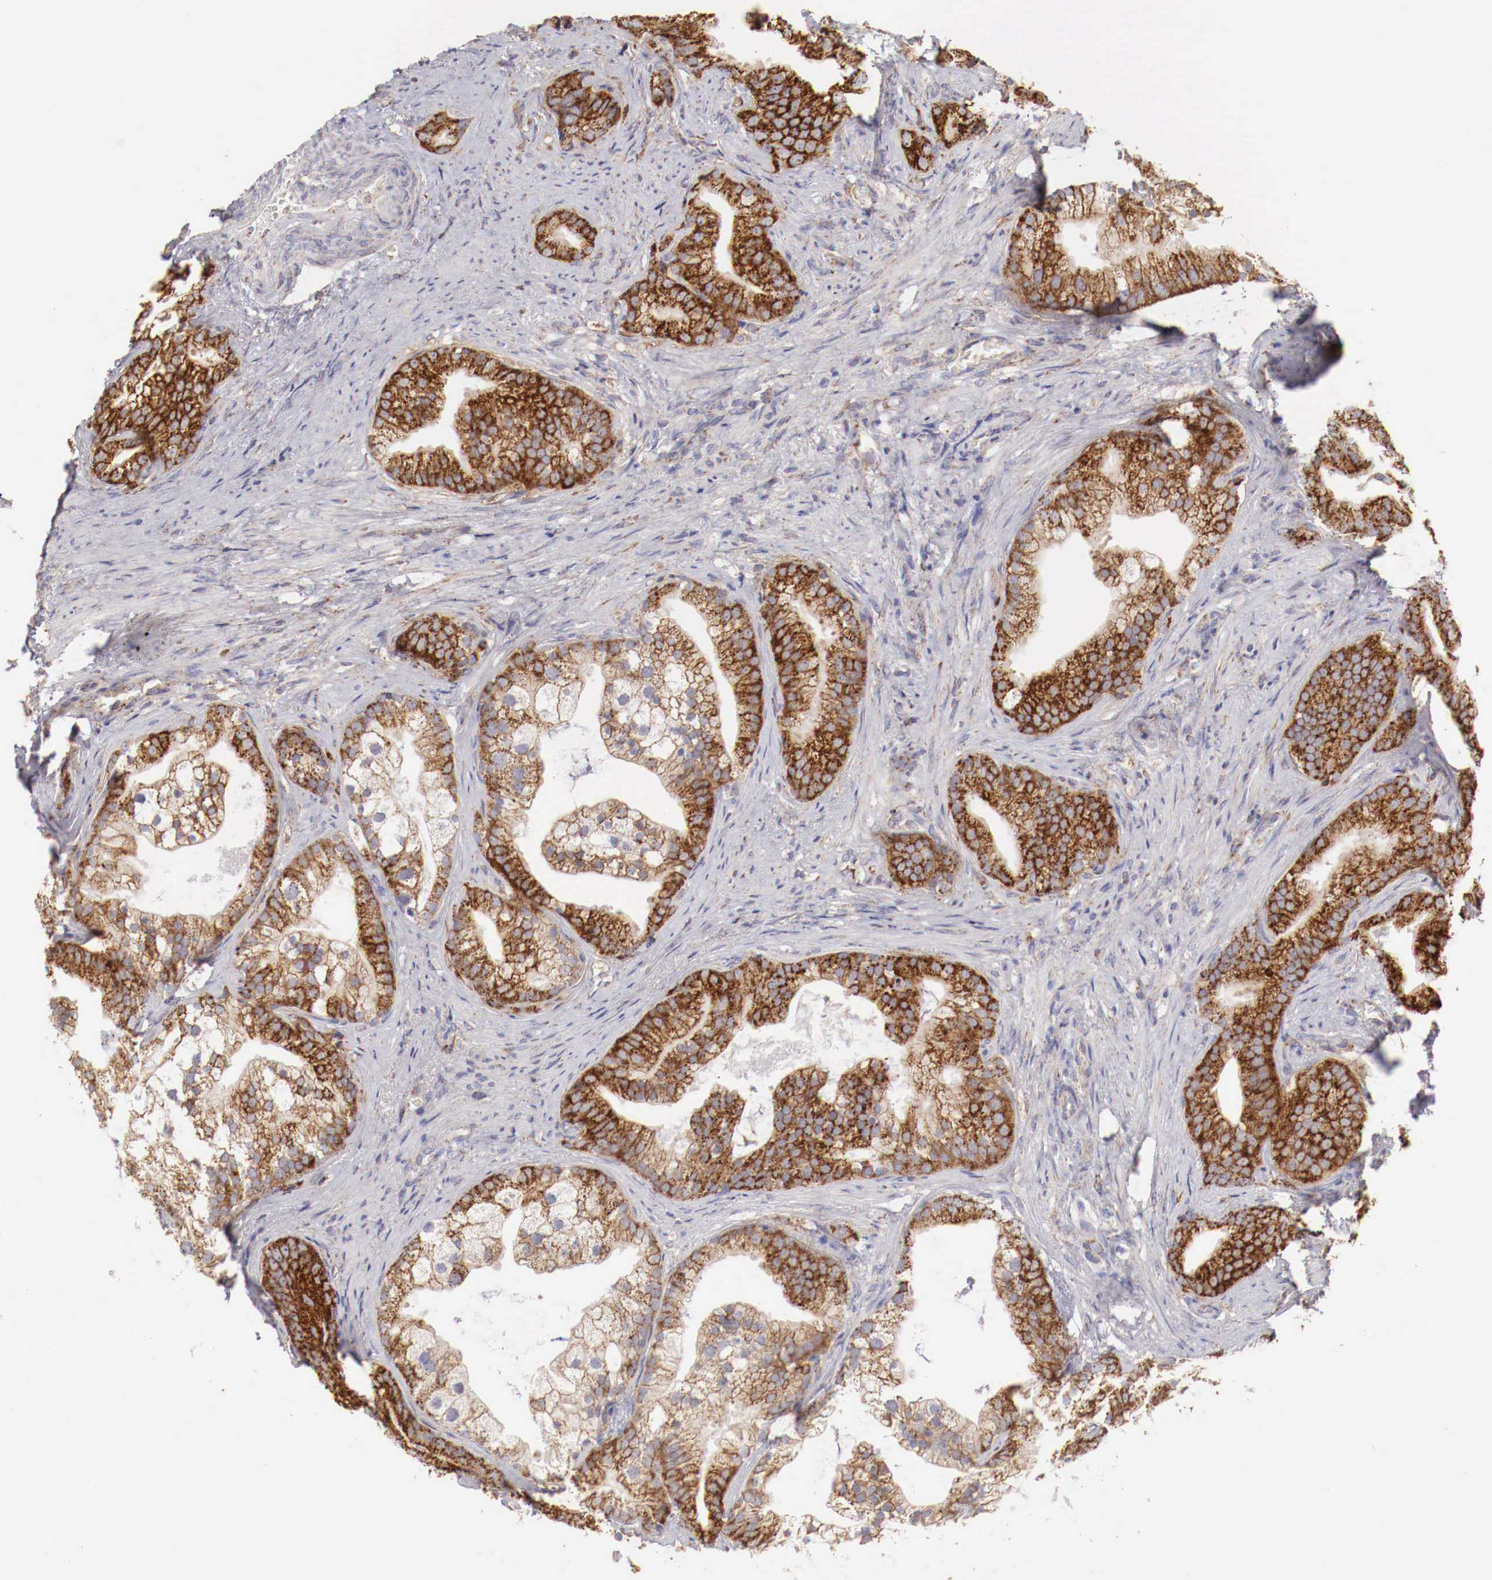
{"staining": {"intensity": "strong", "quantity": ">75%", "location": "cytoplasmic/membranous"}, "tissue": "prostate cancer", "cell_type": "Tumor cells", "image_type": "cancer", "snomed": [{"axis": "morphology", "description": "Adenocarcinoma, Low grade"}, {"axis": "topography", "description": "Prostate"}], "caption": "Immunohistochemistry (IHC) (DAB (3,3'-diaminobenzidine)) staining of human prostate cancer displays strong cytoplasmic/membranous protein positivity in about >75% of tumor cells.", "gene": "XPNPEP3", "patient": {"sex": "male", "age": 71}}